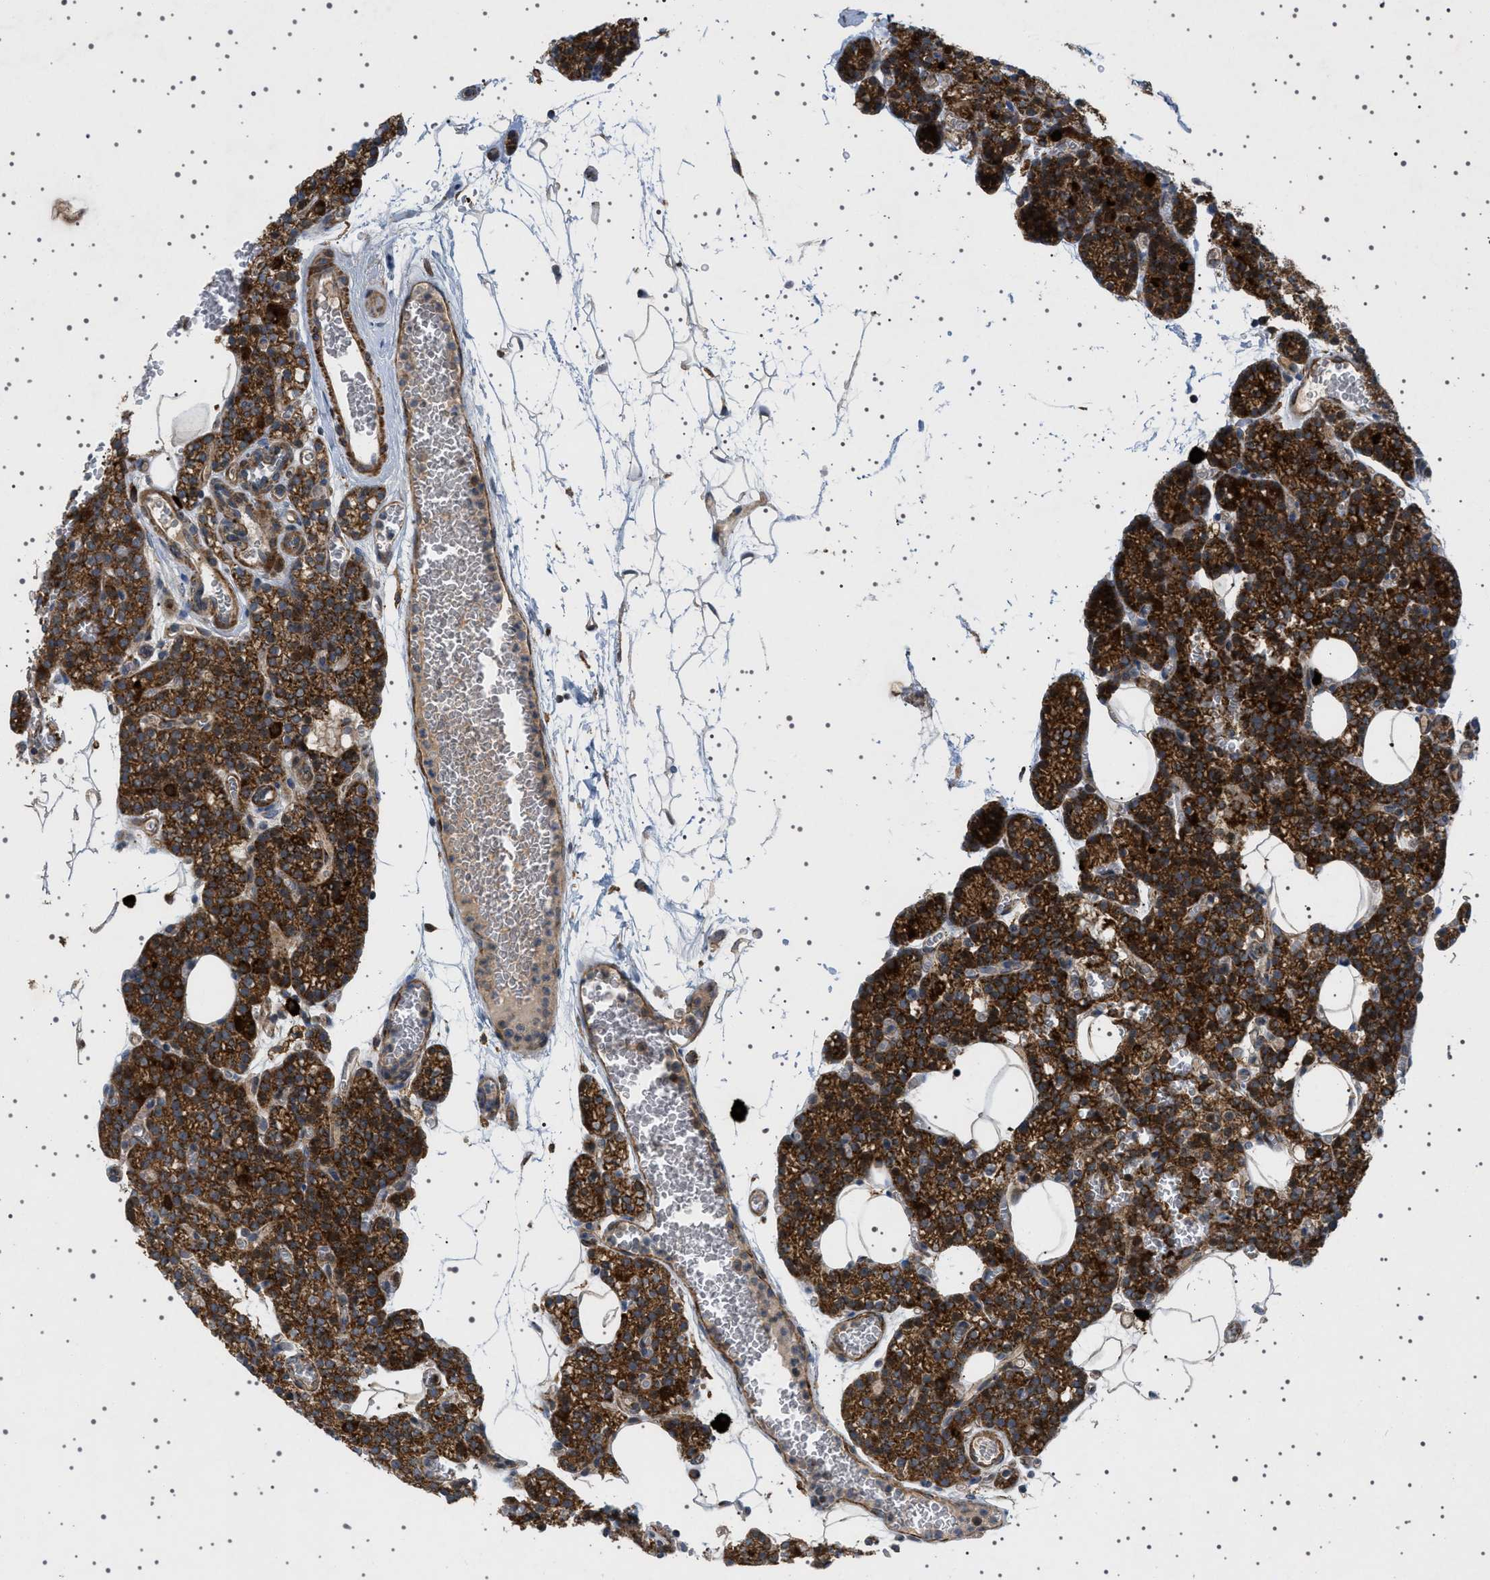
{"staining": {"intensity": "strong", "quantity": ">75%", "location": "cytoplasmic/membranous"}, "tissue": "parathyroid gland", "cell_type": "Glandular cells", "image_type": "normal", "snomed": [{"axis": "morphology", "description": "Normal tissue, NOS"}, {"axis": "morphology", "description": "Adenoma, NOS"}, {"axis": "topography", "description": "Parathyroid gland"}], "caption": "IHC histopathology image of normal parathyroid gland stained for a protein (brown), which reveals high levels of strong cytoplasmic/membranous positivity in about >75% of glandular cells.", "gene": "CCDC186", "patient": {"sex": "female", "age": 58}}